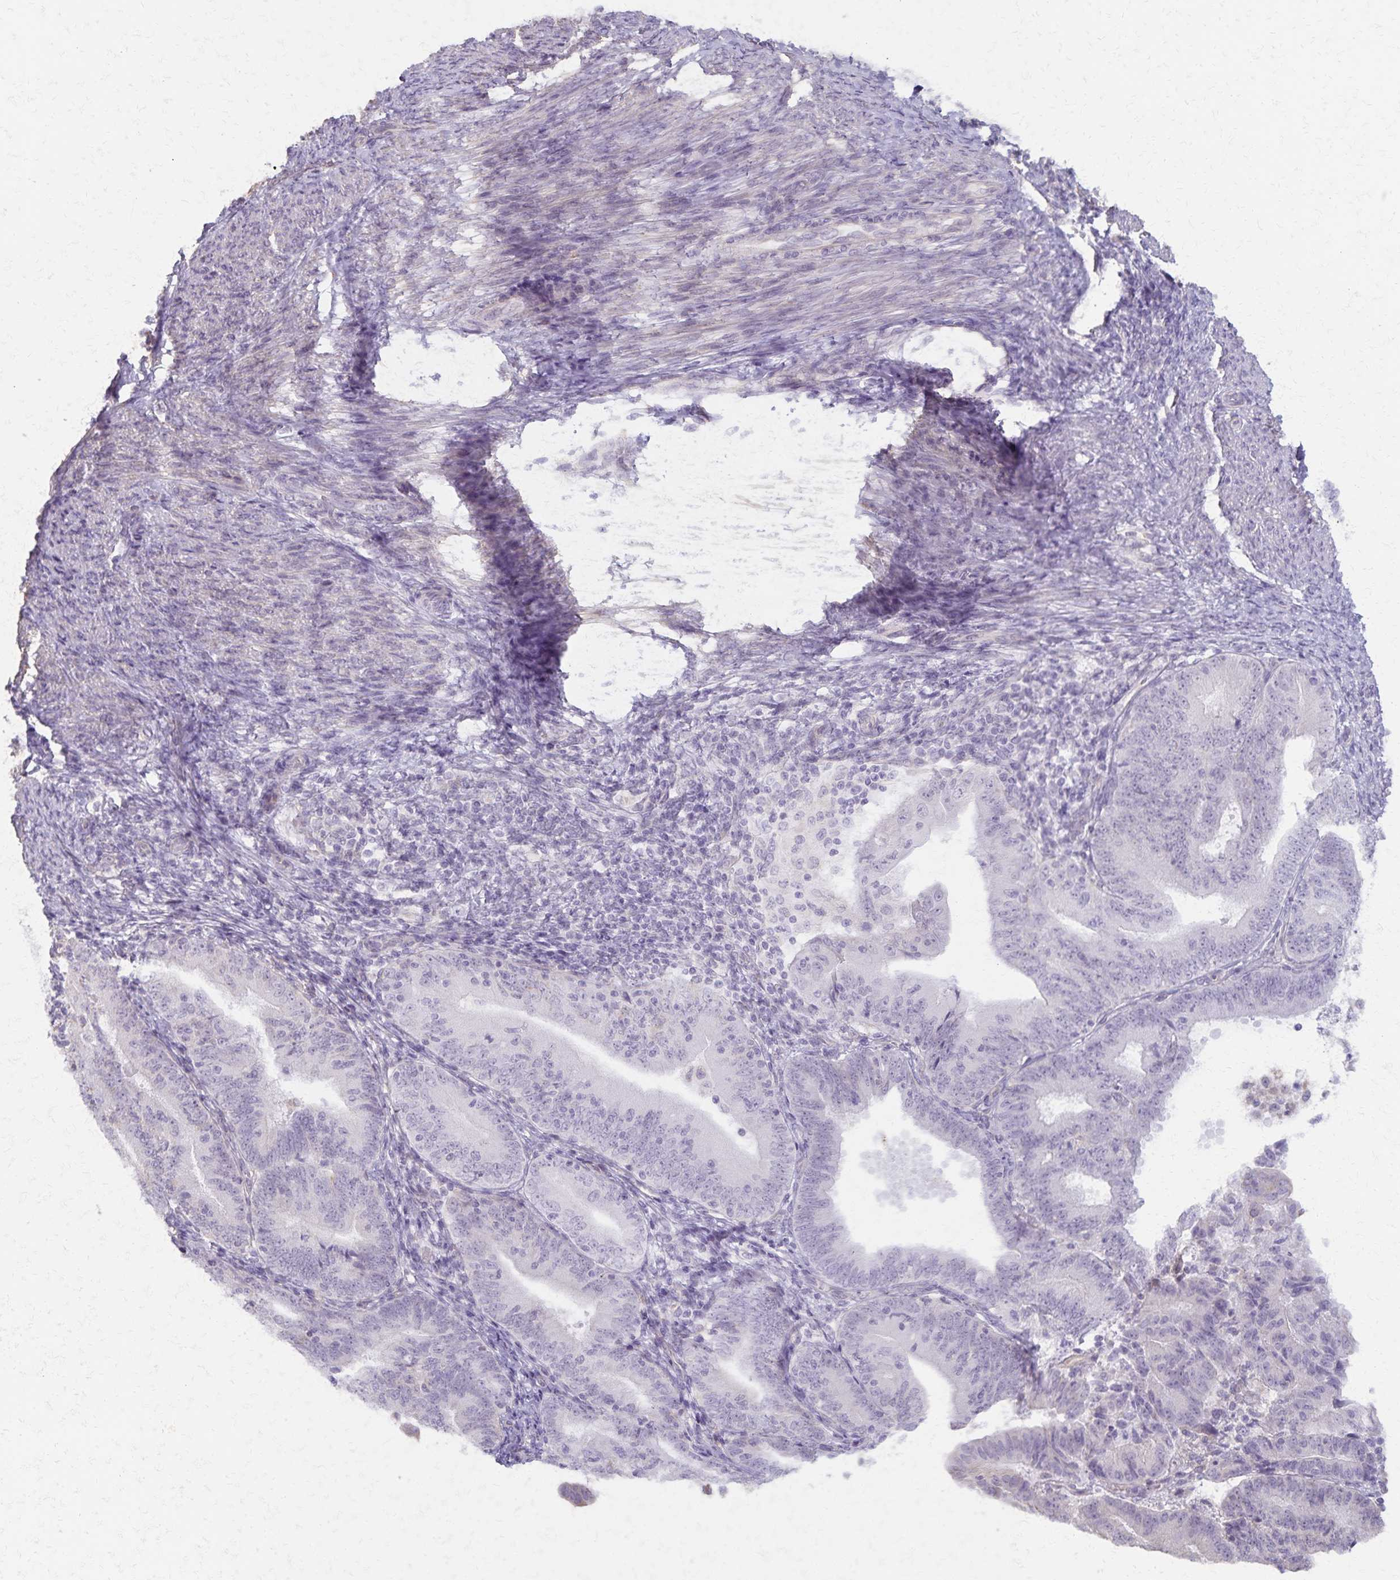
{"staining": {"intensity": "negative", "quantity": "none", "location": "none"}, "tissue": "endometrial cancer", "cell_type": "Tumor cells", "image_type": "cancer", "snomed": [{"axis": "morphology", "description": "Adenocarcinoma, NOS"}, {"axis": "topography", "description": "Endometrium"}], "caption": "The image shows no significant positivity in tumor cells of adenocarcinoma (endometrial).", "gene": "KISS1", "patient": {"sex": "female", "age": 70}}